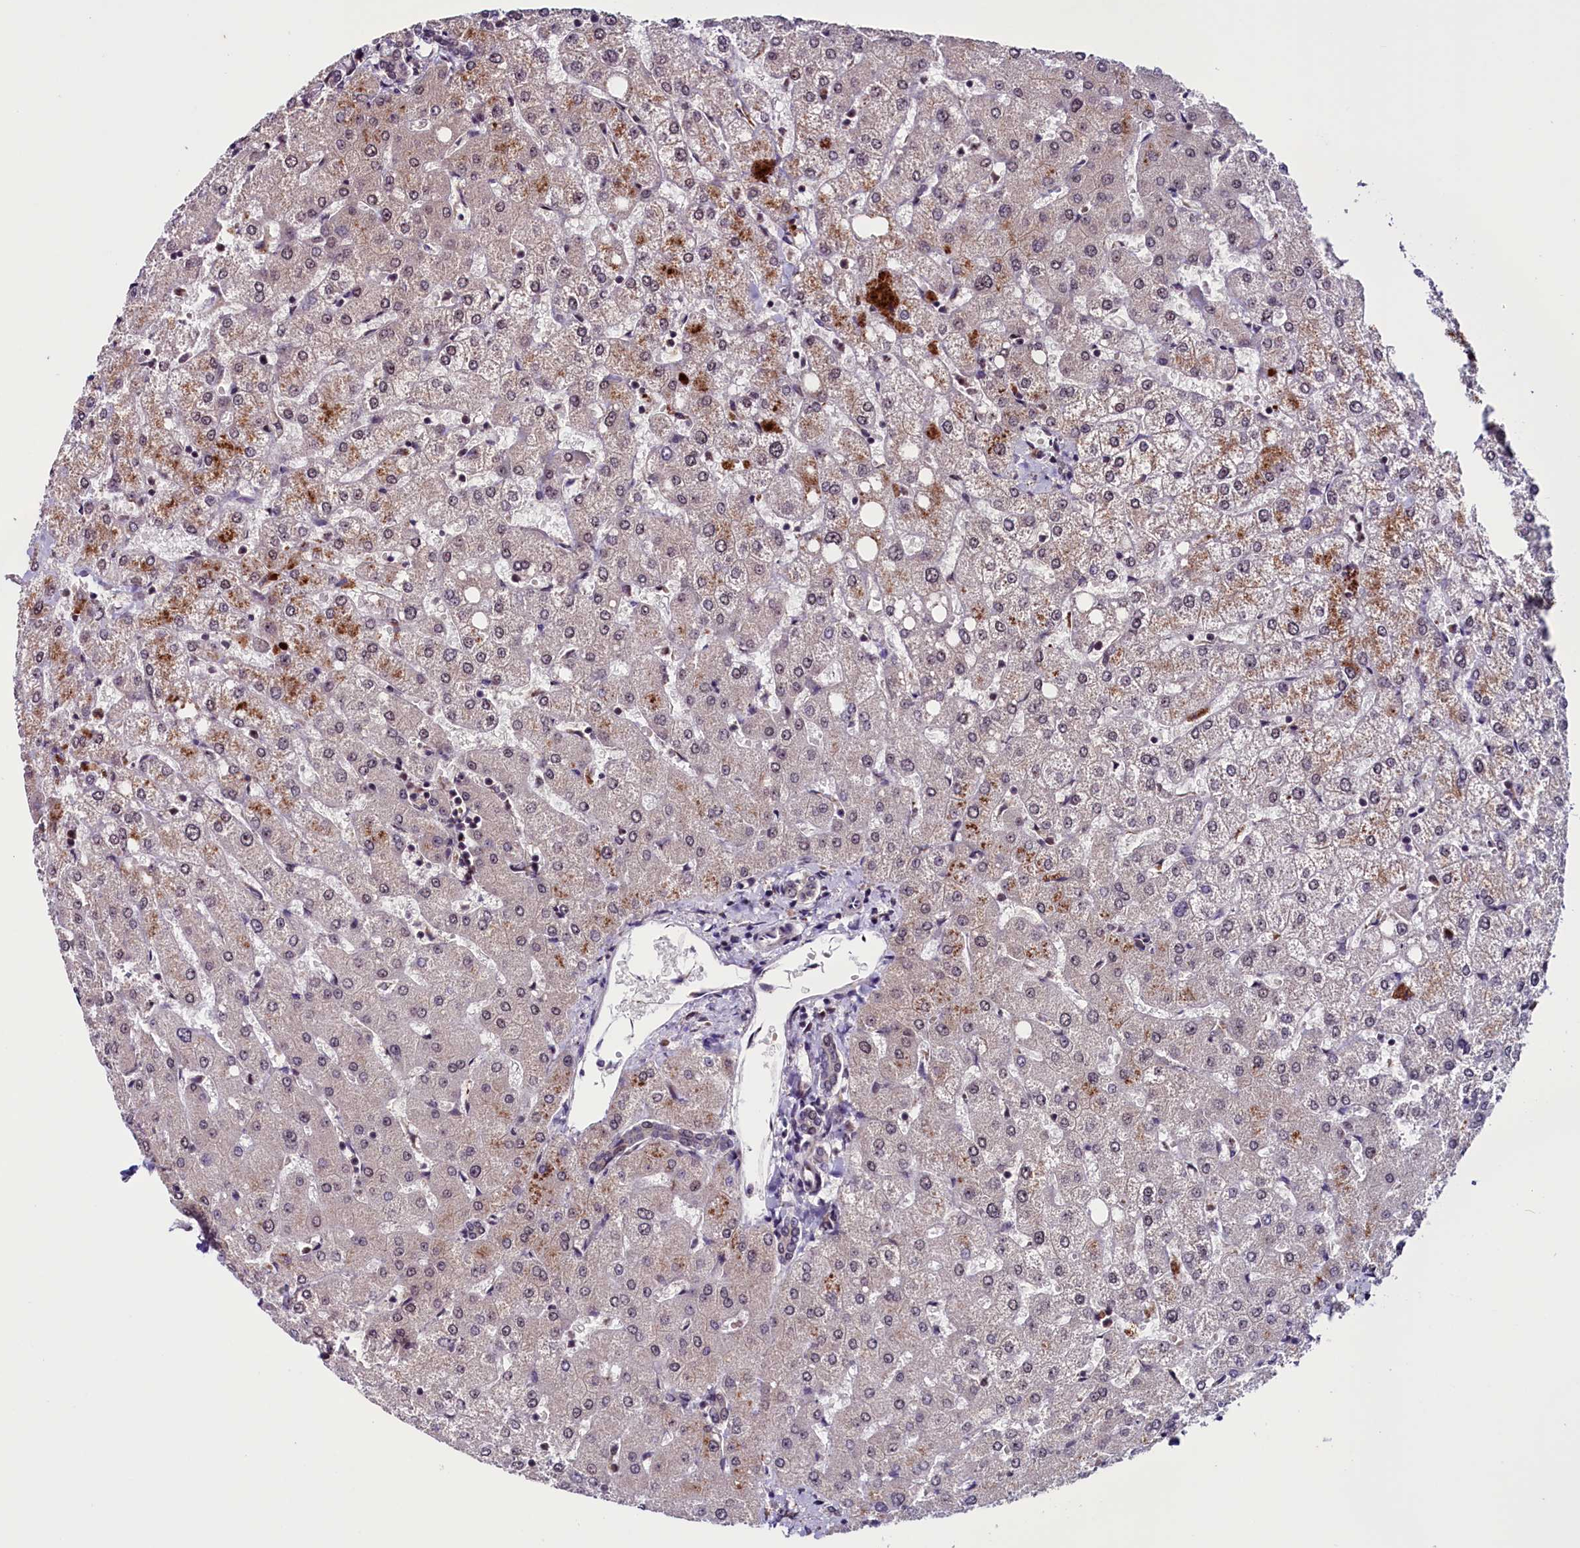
{"staining": {"intensity": "negative", "quantity": "none", "location": "none"}, "tissue": "liver", "cell_type": "Cholangiocytes", "image_type": "normal", "snomed": [{"axis": "morphology", "description": "Normal tissue, NOS"}, {"axis": "topography", "description": "Liver"}], "caption": "High magnification brightfield microscopy of benign liver stained with DAB (brown) and counterstained with hematoxylin (blue): cholangiocytes show no significant expression.", "gene": "RNMT", "patient": {"sex": "female", "age": 54}}